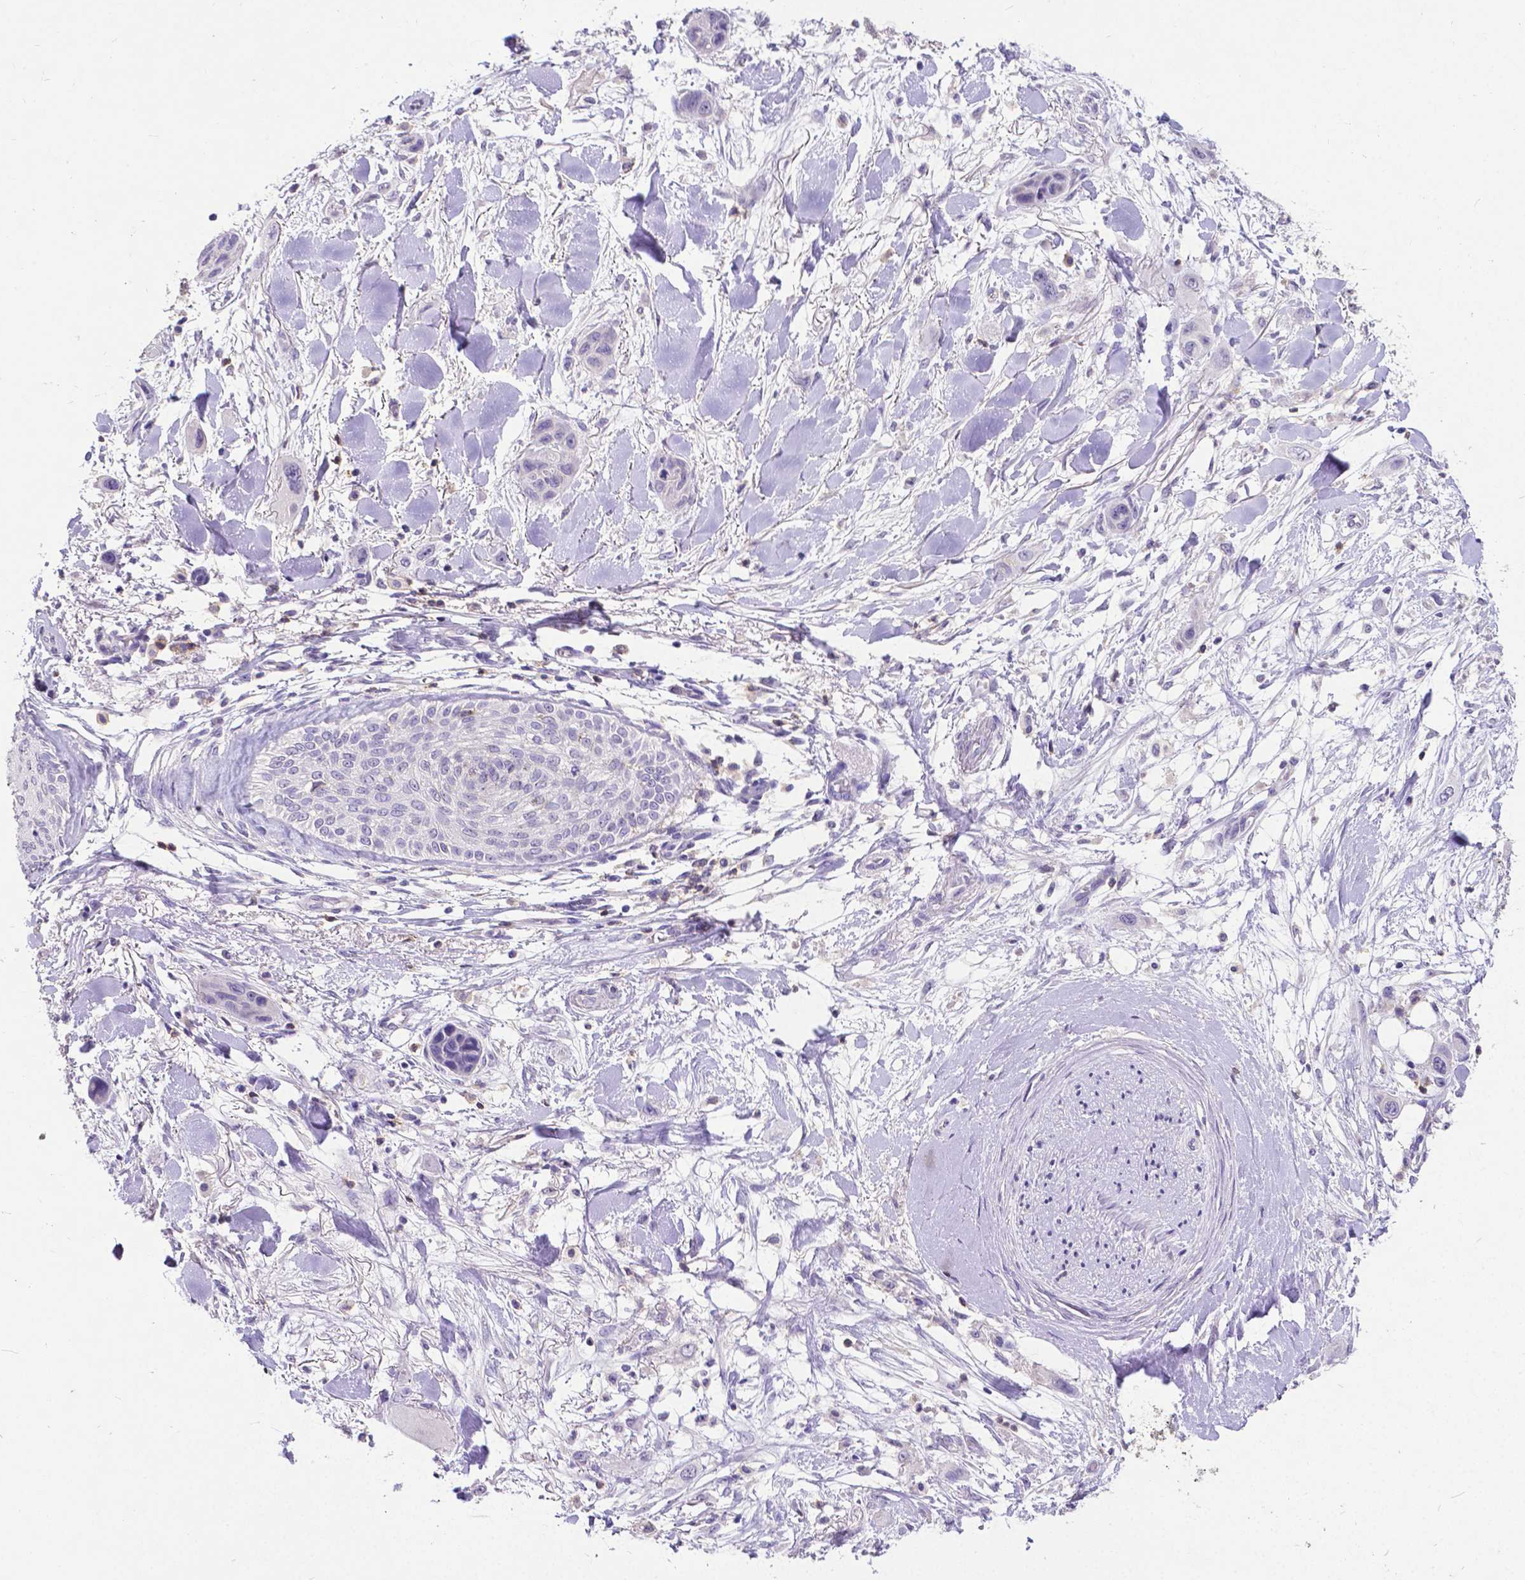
{"staining": {"intensity": "negative", "quantity": "none", "location": "none"}, "tissue": "skin cancer", "cell_type": "Tumor cells", "image_type": "cancer", "snomed": [{"axis": "morphology", "description": "Squamous cell carcinoma, NOS"}, {"axis": "topography", "description": "Skin"}], "caption": "There is no significant expression in tumor cells of skin squamous cell carcinoma.", "gene": "CD4", "patient": {"sex": "male", "age": 79}}